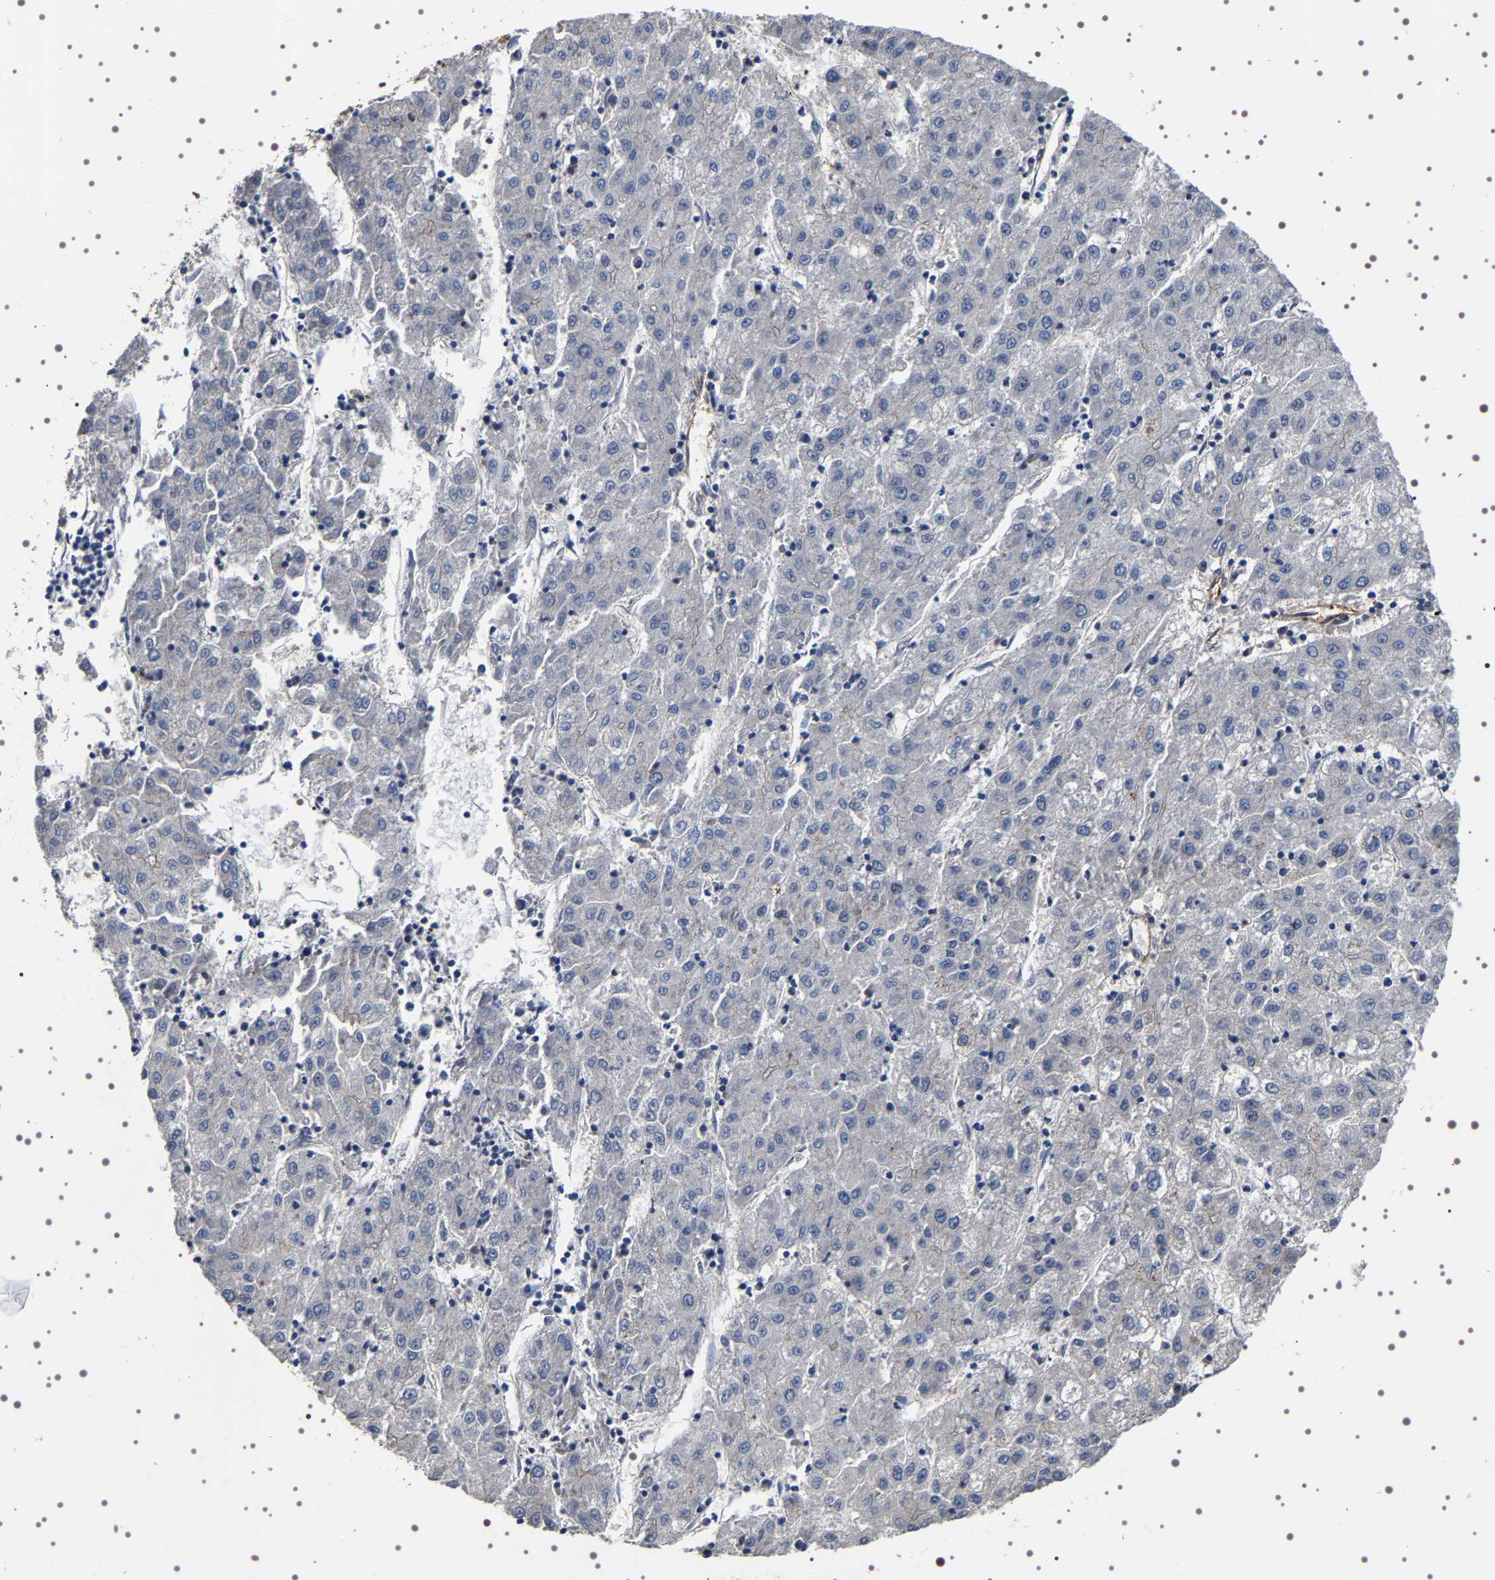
{"staining": {"intensity": "negative", "quantity": "none", "location": "none"}, "tissue": "liver cancer", "cell_type": "Tumor cells", "image_type": "cancer", "snomed": [{"axis": "morphology", "description": "Carcinoma, Hepatocellular, NOS"}, {"axis": "topography", "description": "Liver"}], "caption": "Hepatocellular carcinoma (liver) was stained to show a protein in brown. There is no significant expression in tumor cells.", "gene": "ALPL", "patient": {"sex": "male", "age": 72}}